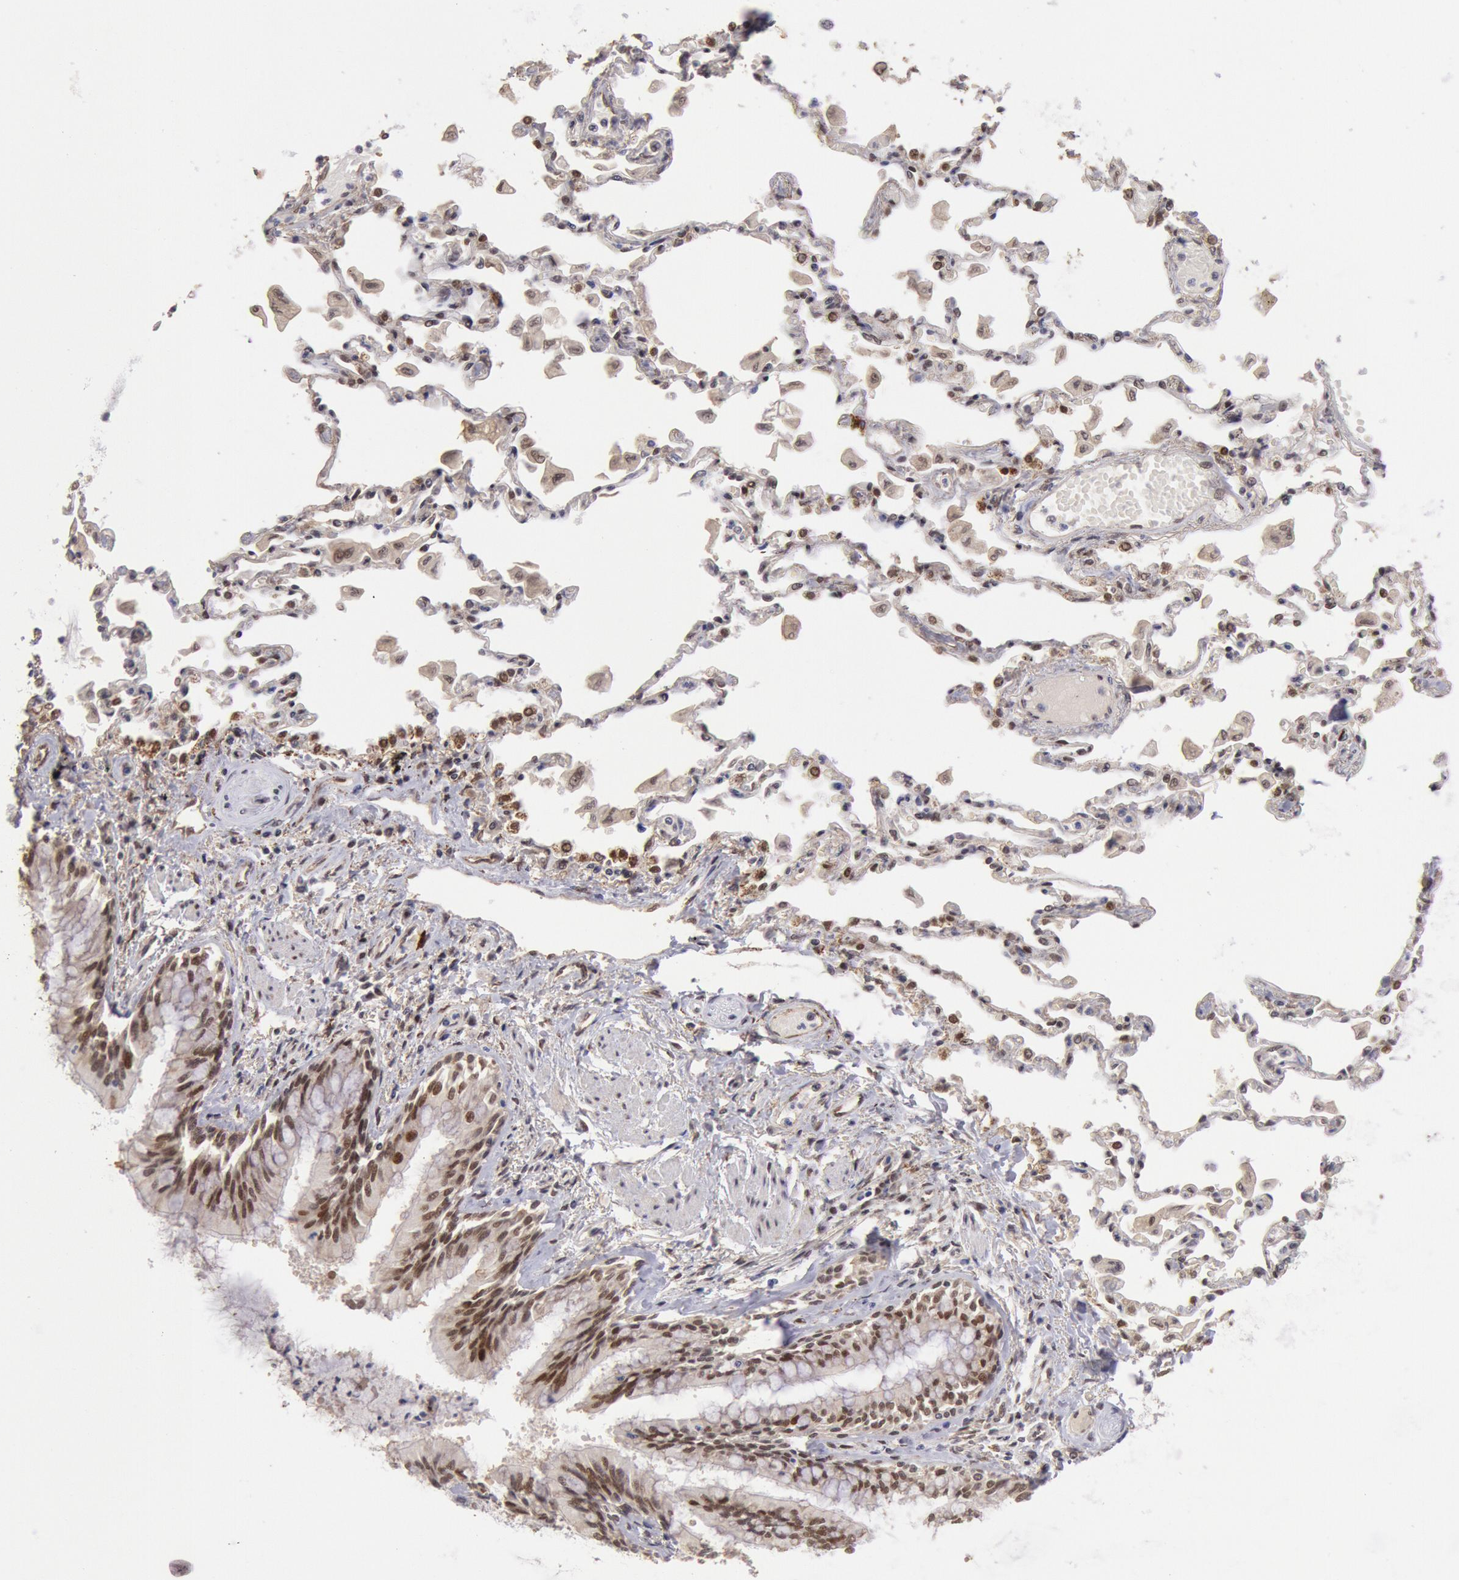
{"staining": {"intensity": "moderate", "quantity": ">75%", "location": "nuclear"}, "tissue": "adipose tissue", "cell_type": "Adipocytes", "image_type": "normal", "snomed": [{"axis": "morphology", "description": "Normal tissue, NOS"}, {"axis": "morphology", "description": "Adenocarcinoma, NOS"}, {"axis": "topography", "description": "Cartilage tissue"}, {"axis": "topography", "description": "Lung"}], "caption": "Moderate nuclear protein expression is appreciated in approximately >75% of adipocytes in adipose tissue. (IHC, brightfield microscopy, high magnification).", "gene": "CDKN2B", "patient": {"sex": "female", "age": 67}}